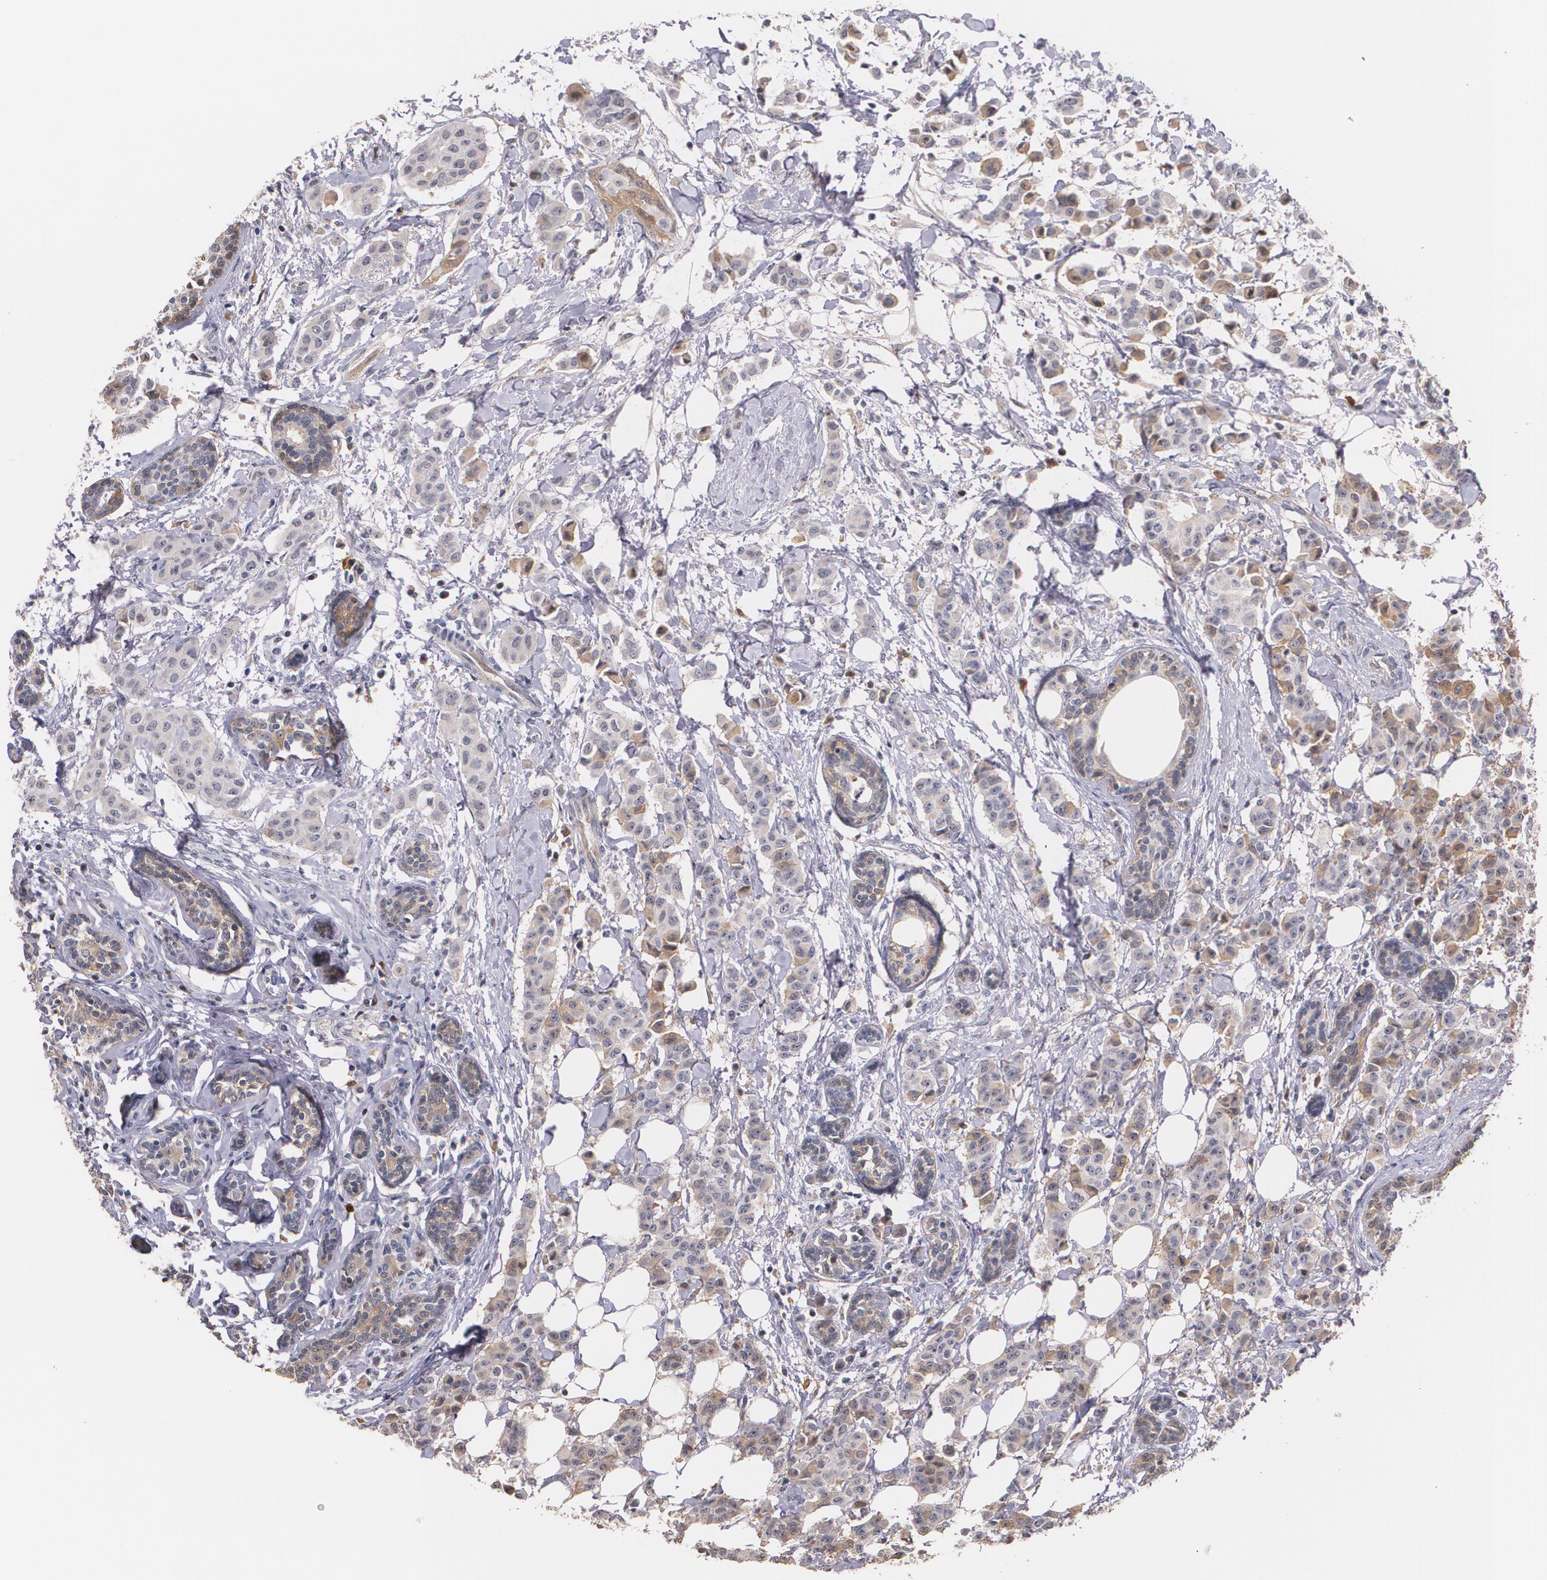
{"staining": {"intensity": "moderate", "quantity": "25%-75%", "location": "cytoplasmic/membranous"}, "tissue": "breast cancer", "cell_type": "Tumor cells", "image_type": "cancer", "snomed": [{"axis": "morphology", "description": "Duct carcinoma"}, {"axis": "topography", "description": "Breast"}], "caption": "An immunohistochemistry (IHC) image of tumor tissue is shown. Protein staining in brown shows moderate cytoplasmic/membranous positivity in breast cancer within tumor cells. (brown staining indicates protein expression, while blue staining denotes nuclei).", "gene": "PTS", "patient": {"sex": "female", "age": 40}}